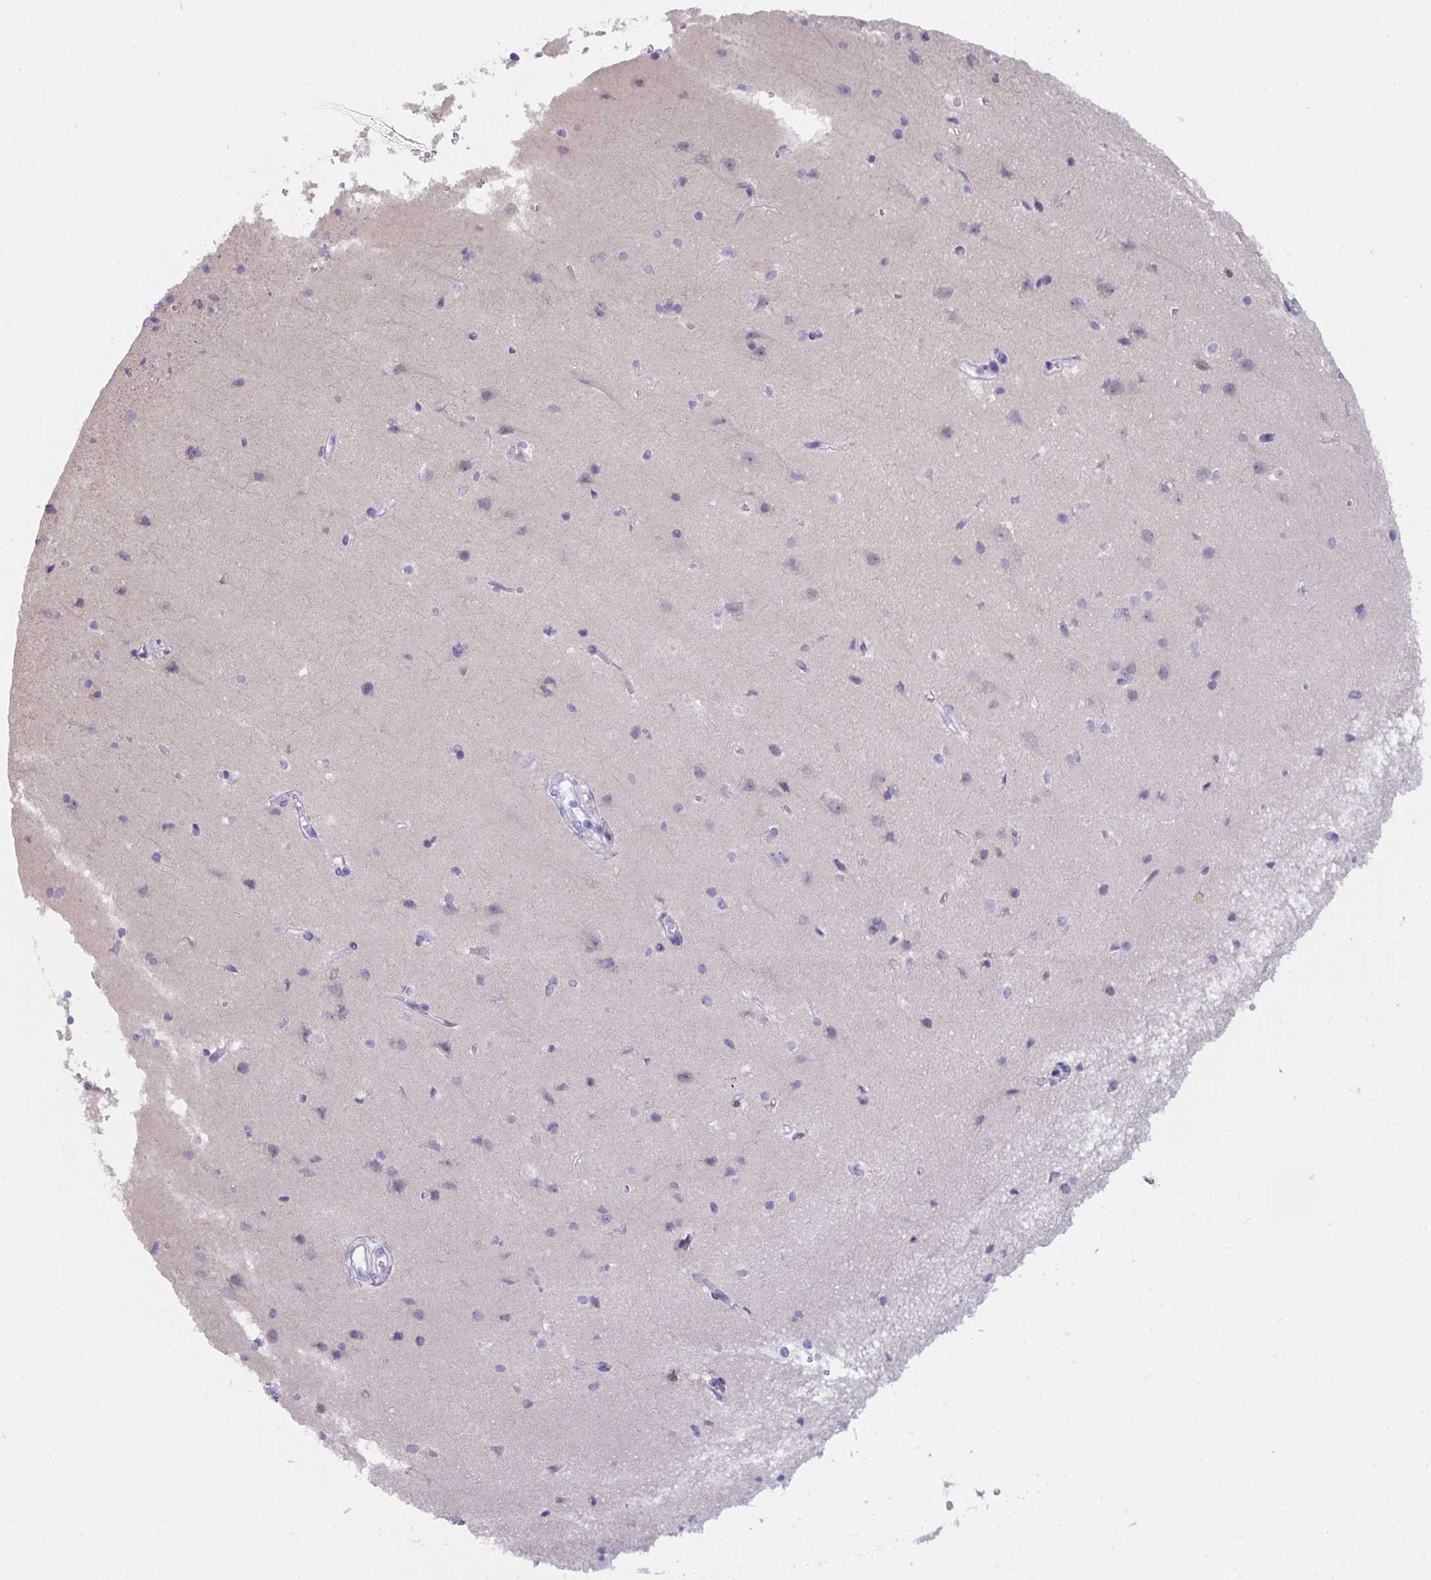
{"staining": {"intensity": "negative", "quantity": "none", "location": "none"}, "tissue": "cerebral cortex", "cell_type": "Endothelial cells", "image_type": "normal", "snomed": [{"axis": "morphology", "description": "Normal tissue, NOS"}, {"axis": "topography", "description": "Cerebral cortex"}], "caption": "Immunohistochemistry of unremarkable cerebral cortex displays no expression in endothelial cells. (DAB (3,3'-diaminobenzidine) IHC with hematoxylin counter stain).", "gene": "SEMA6B", "patient": {"sex": "male", "age": 37}}